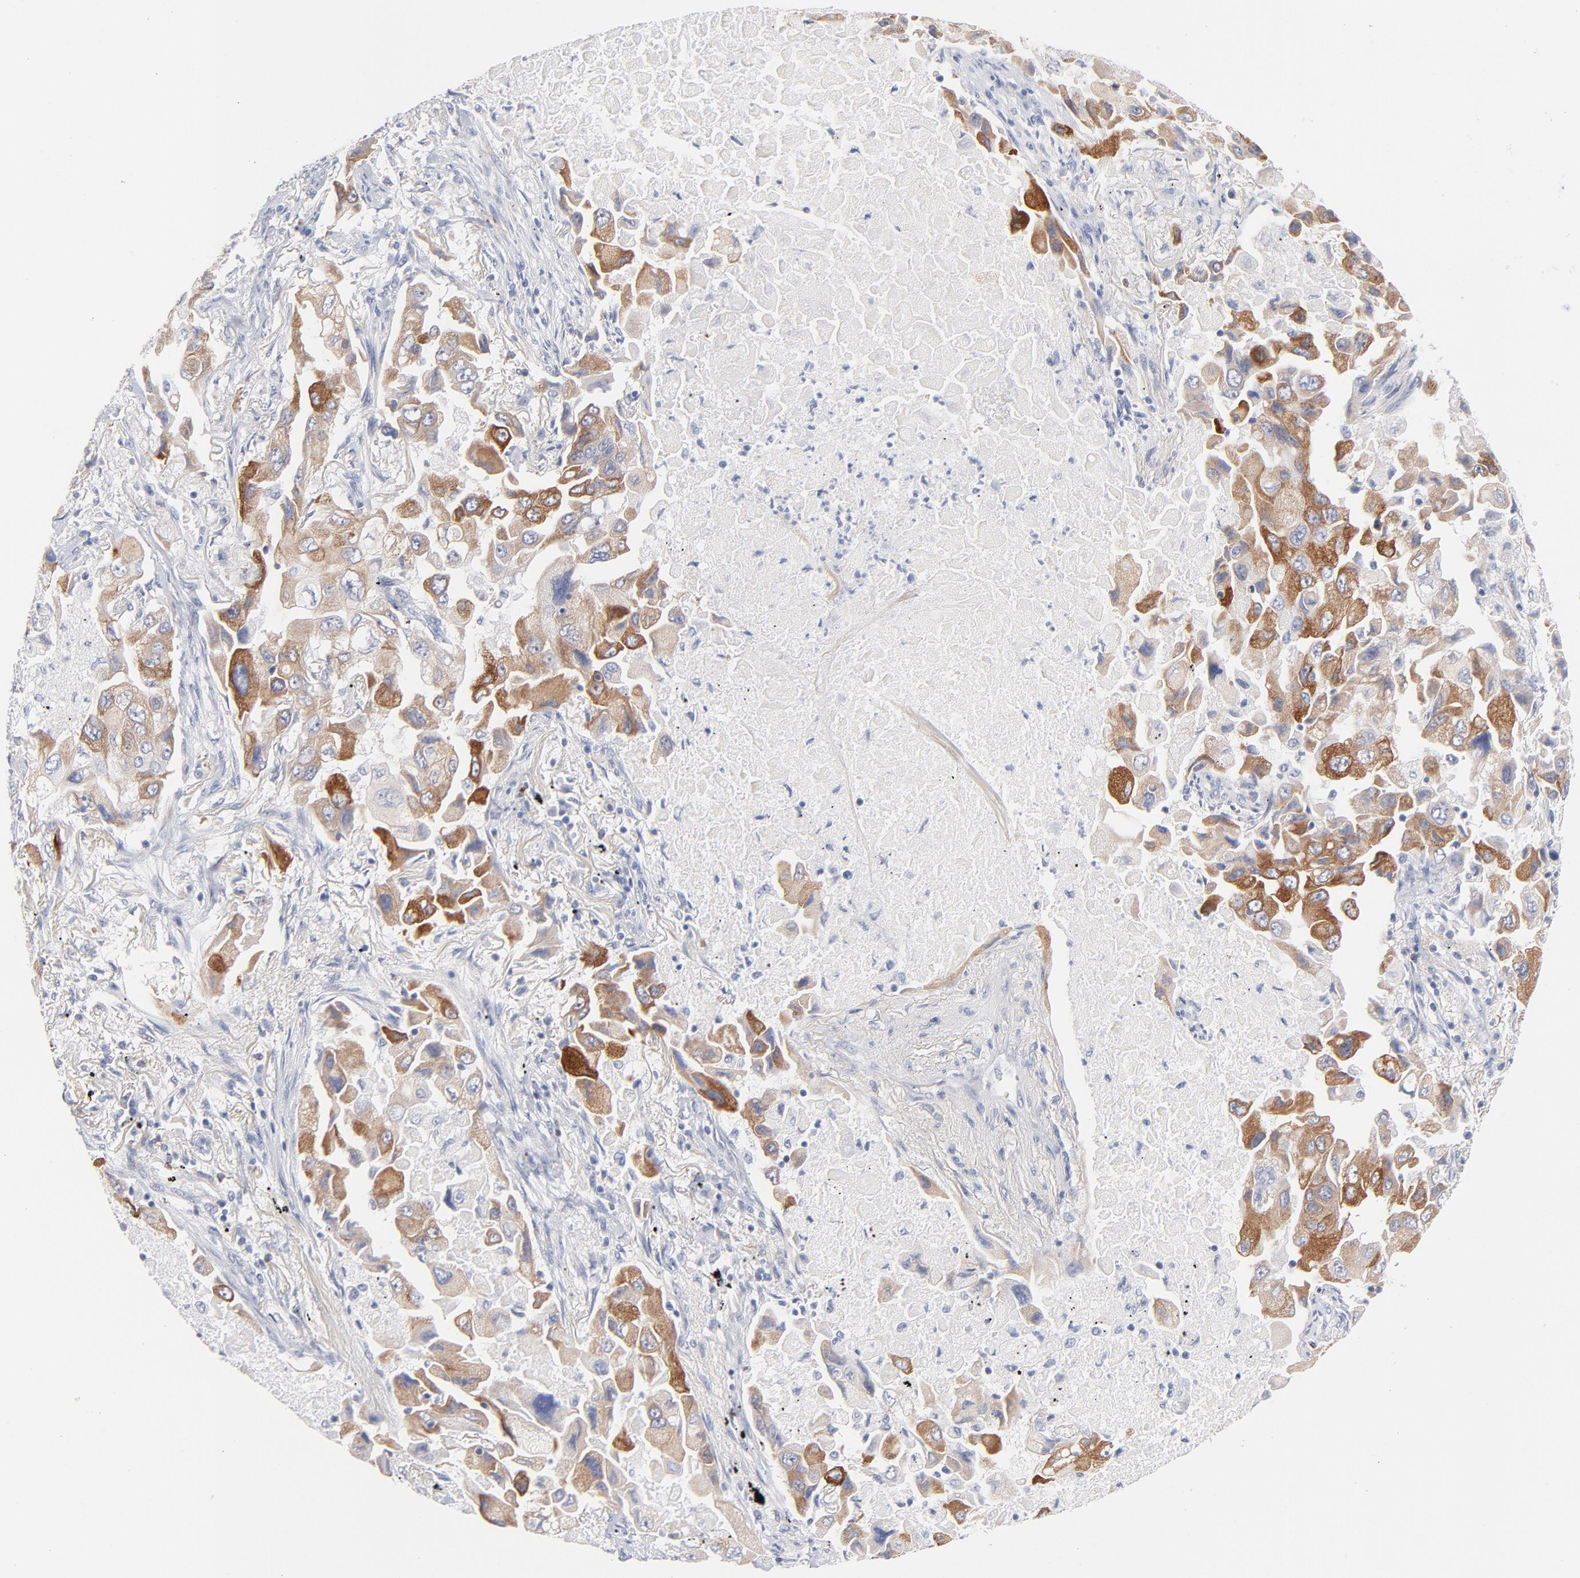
{"staining": {"intensity": "moderate", "quantity": "25%-75%", "location": "cytoplasmic/membranous"}, "tissue": "lung cancer", "cell_type": "Tumor cells", "image_type": "cancer", "snomed": [{"axis": "morphology", "description": "Adenocarcinoma, NOS"}, {"axis": "topography", "description": "Lung"}], "caption": "Adenocarcinoma (lung) tissue exhibits moderate cytoplasmic/membranous positivity in about 25%-75% of tumor cells, visualized by immunohistochemistry.", "gene": "MID1", "patient": {"sex": "female", "age": 65}}